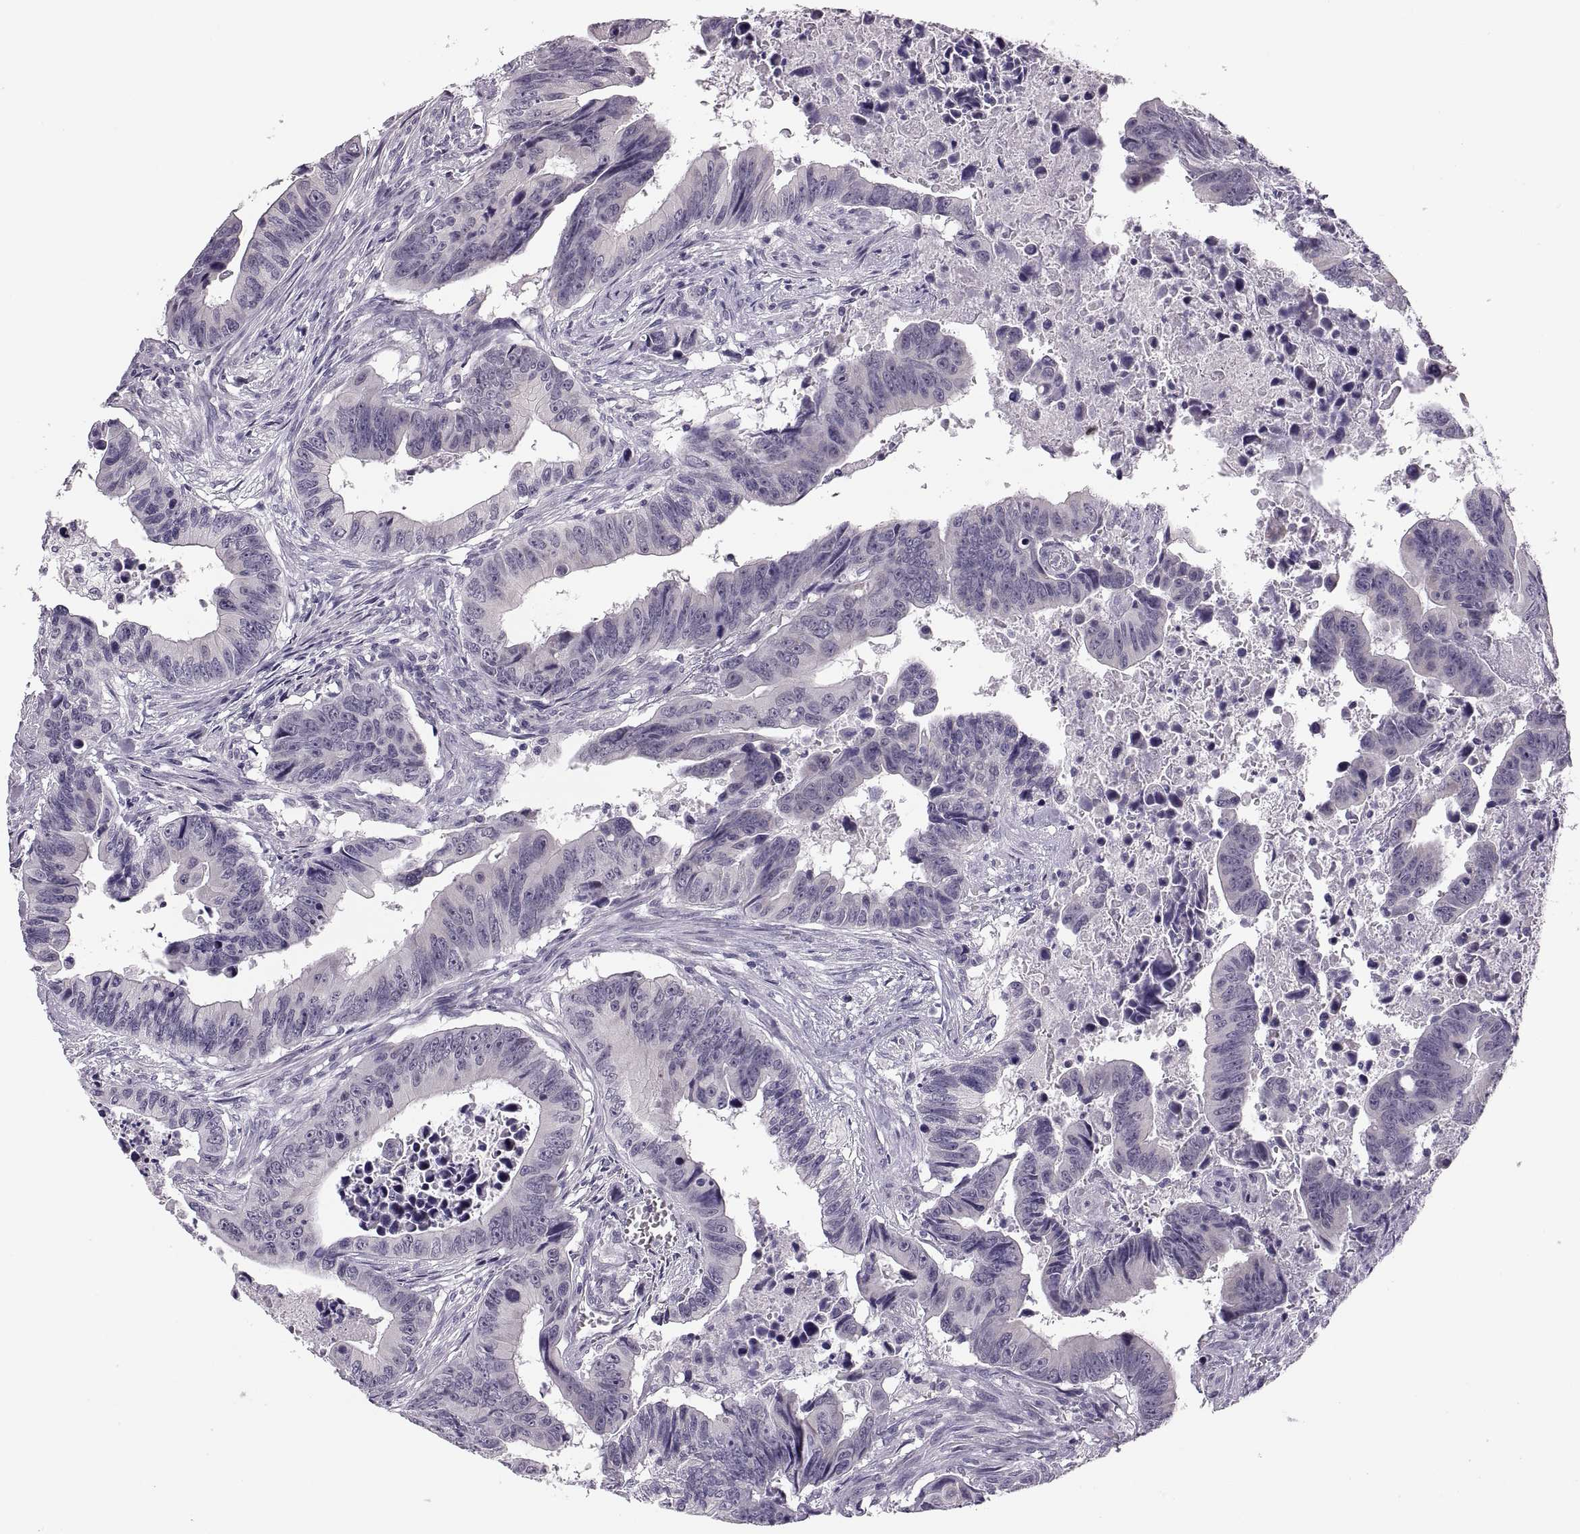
{"staining": {"intensity": "negative", "quantity": "none", "location": "none"}, "tissue": "colorectal cancer", "cell_type": "Tumor cells", "image_type": "cancer", "snomed": [{"axis": "morphology", "description": "Adenocarcinoma, NOS"}, {"axis": "topography", "description": "Colon"}], "caption": "High magnification brightfield microscopy of colorectal adenocarcinoma stained with DAB (3,3'-diaminobenzidine) (brown) and counterstained with hematoxylin (blue): tumor cells show no significant staining.", "gene": "ADH6", "patient": {"sex": "female", "age": 87}}